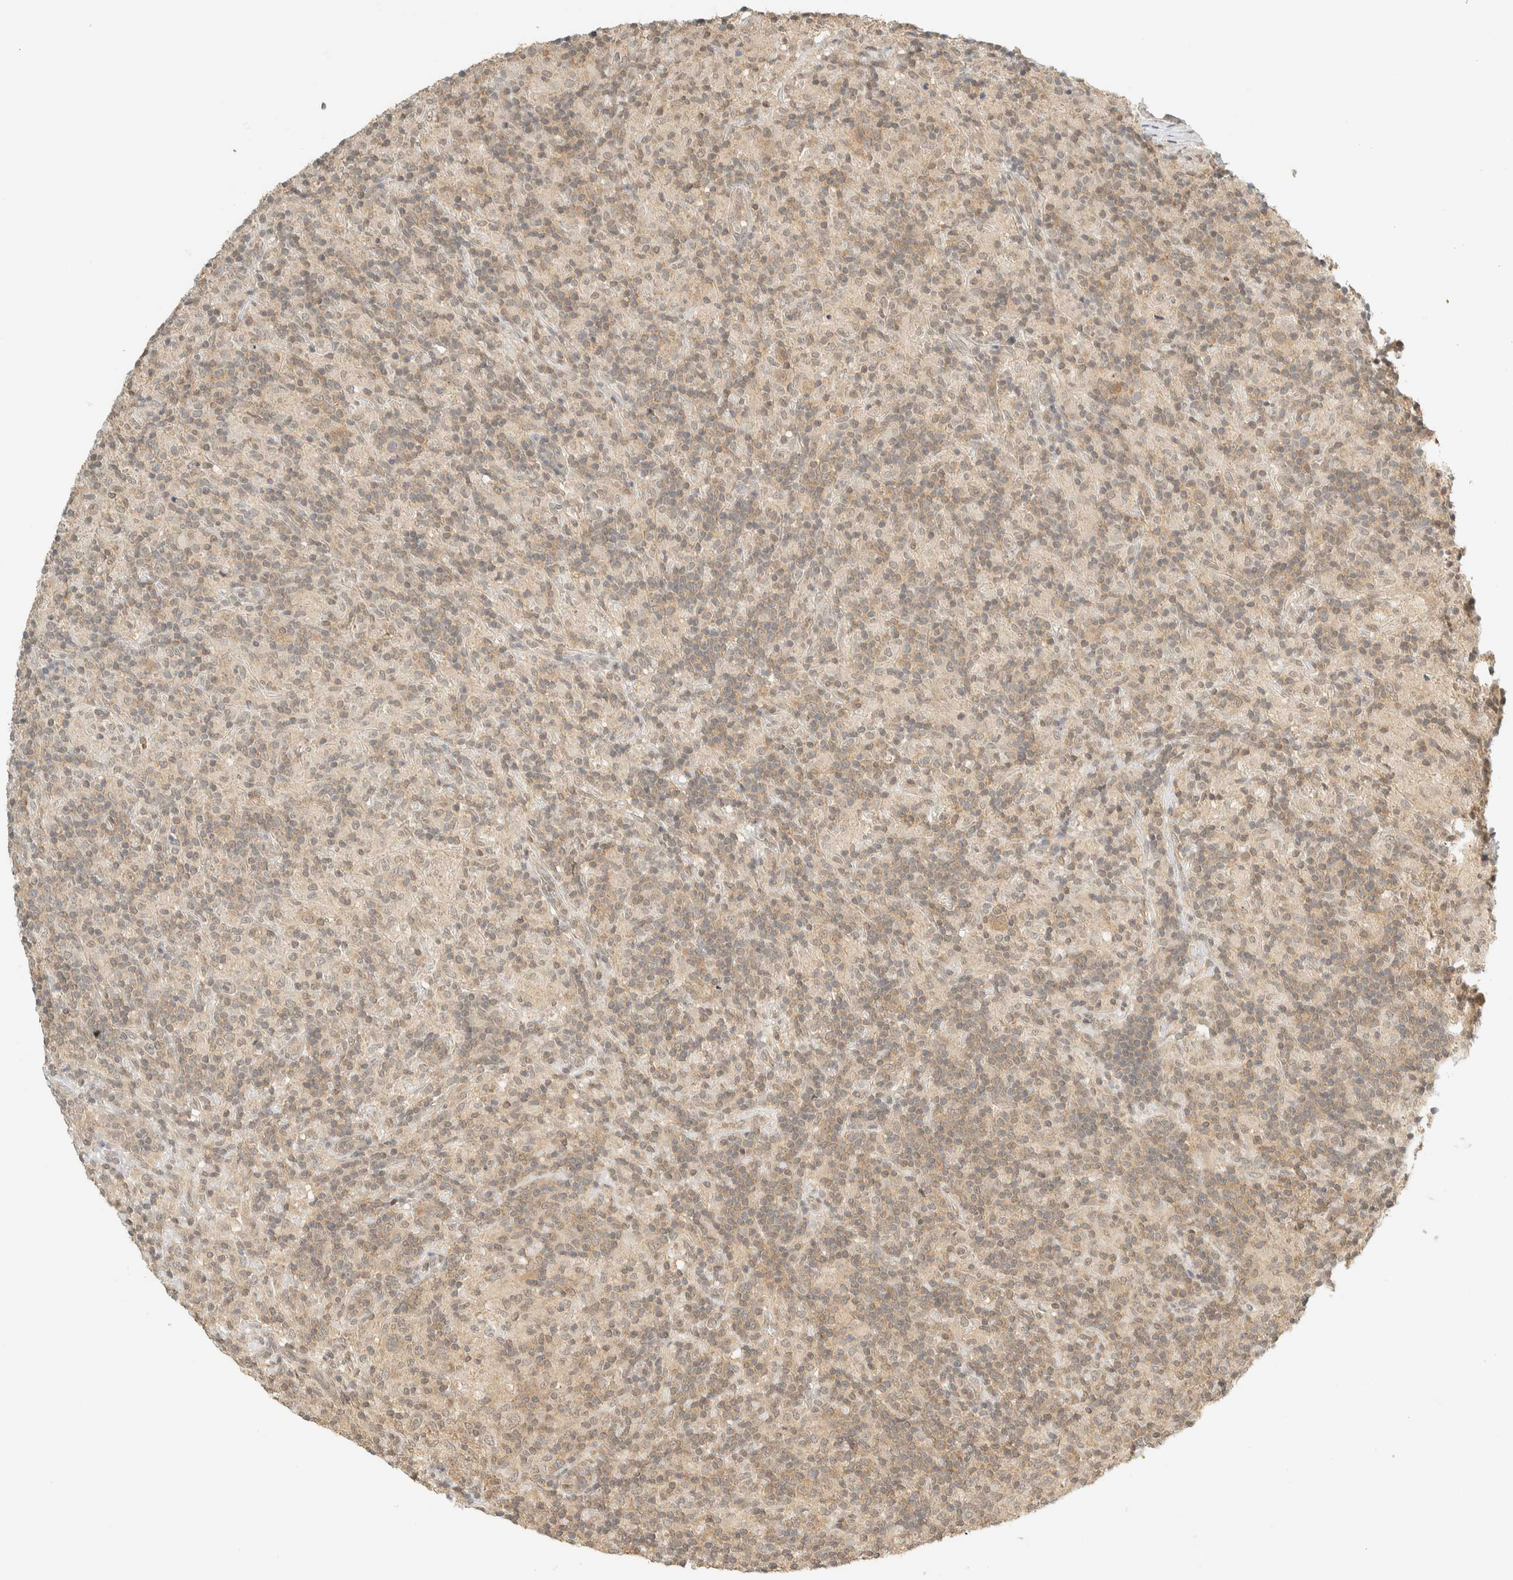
{"staining": {"intensity": "weak", "quantity": "<25%", "location": "cytoplasmic/membranous"}, "tissue": "lymphoma", "cell_type": "Tumor cells", "image_type": "cancer", "snomed": [{"axis": "morphology", "description": "Hodgkin's disease, NOS"}, {"axis": "topography", "description": "Lymph node"}], "caption": "Tumor cells show no significant protein staining in lymphoma.", "gene": "KIFAP3", "patient": {"sex": "male", "age": 70}}